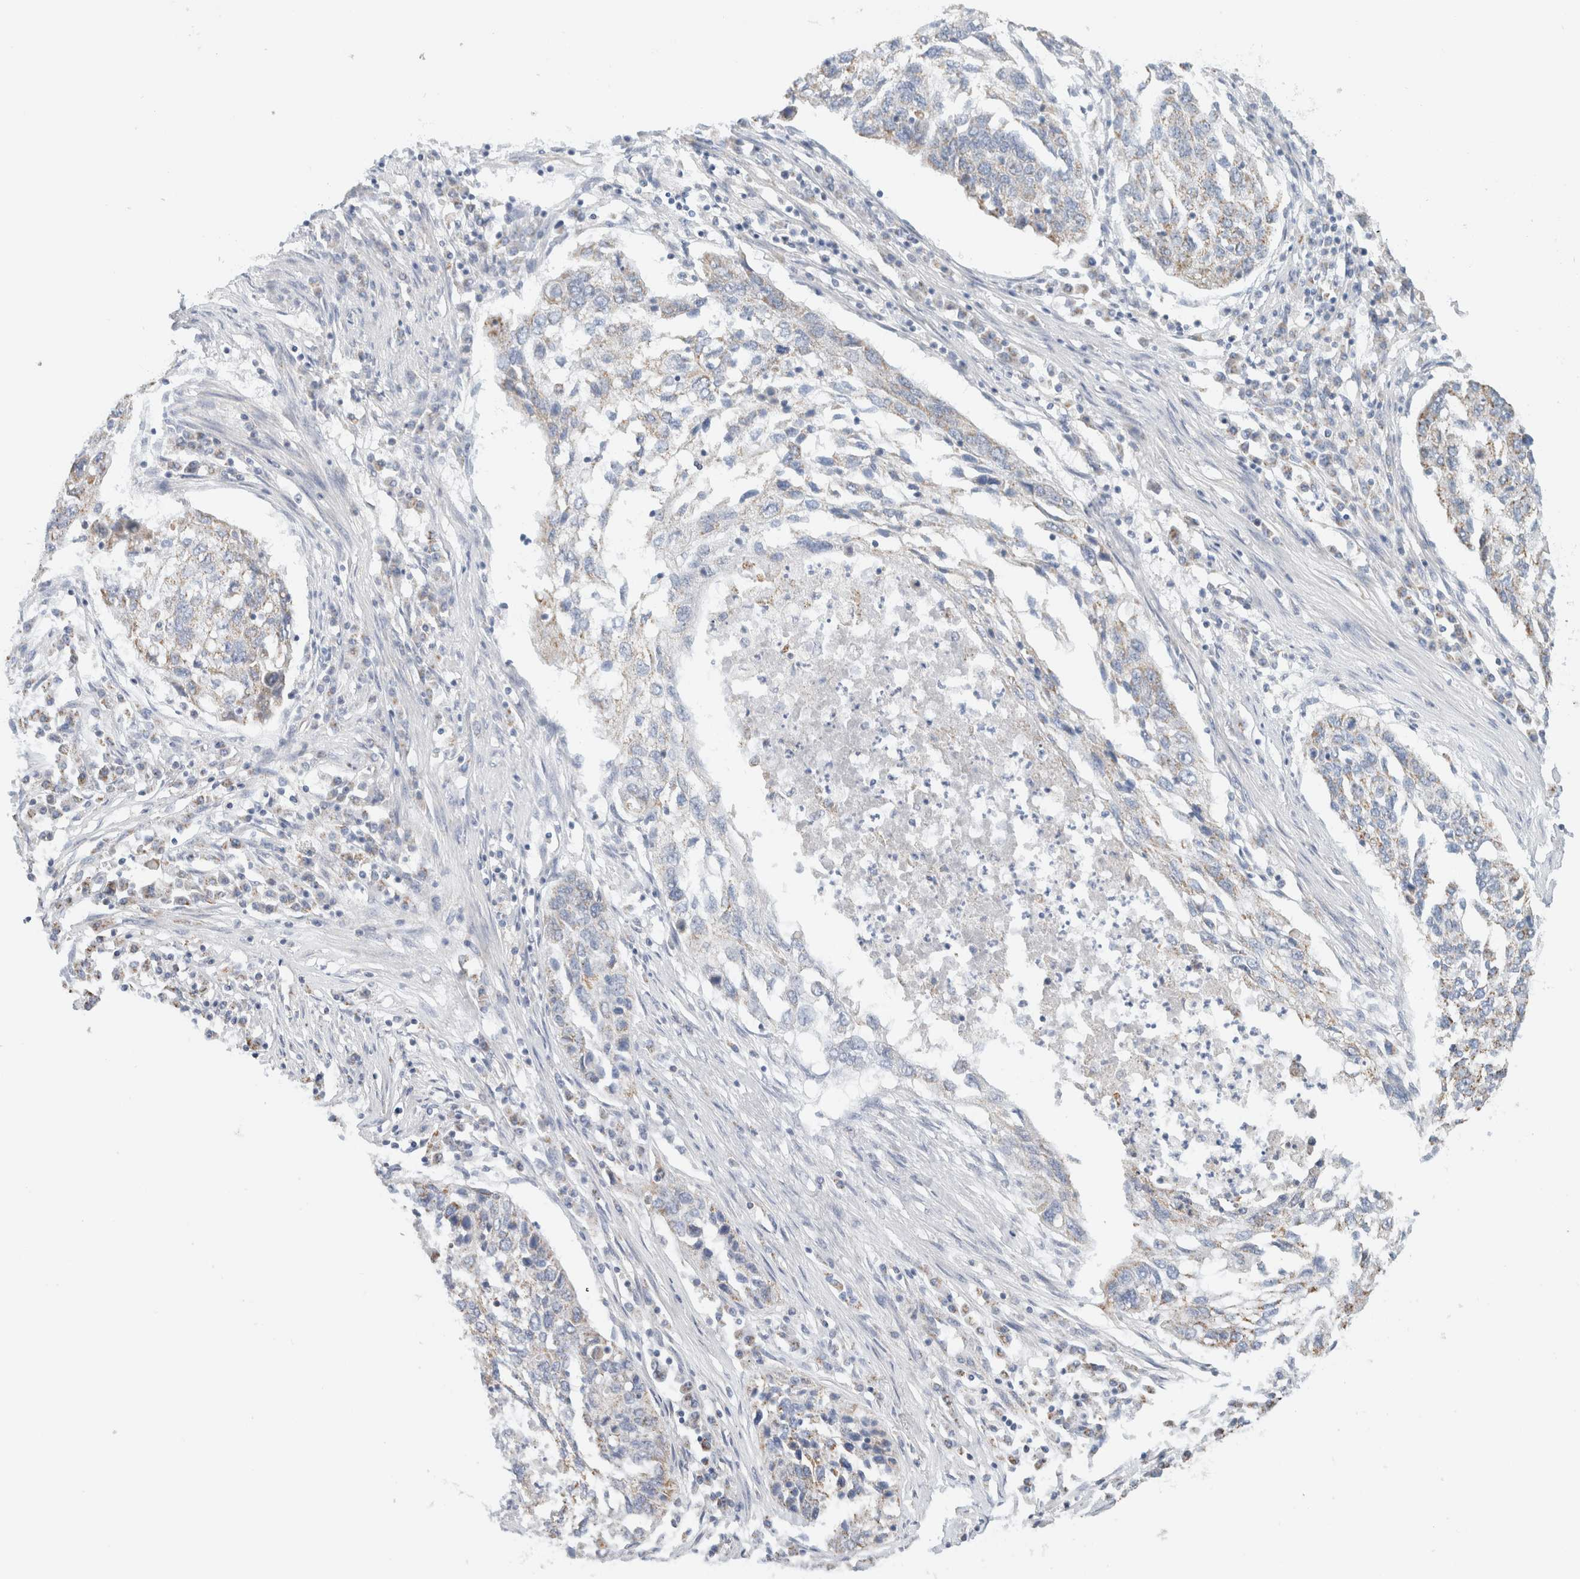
{"staining": {"intensity": "weak", "quantity": "<25%", "location": "cytoplasmic/membranous"}, "tissue": "lung cancer", "cell_type": "Tumor cells", "image_type": "cancer", "snomed": [{"axis": "morphology", "description": "Squamous cell carcinoma, NOS"}, {"axis": "topography", "description": "Lung"}], "caption": "The IHC histopathology image has no significant positivity in tumor cells of lung cancer tissue. (Stains: DAB IHC with hematoxylin counter stain, Microscopy: brightfield microscopy at high magnification).", "gene": "HDHD3", "patient": {"sex": "female", "age": 63}}